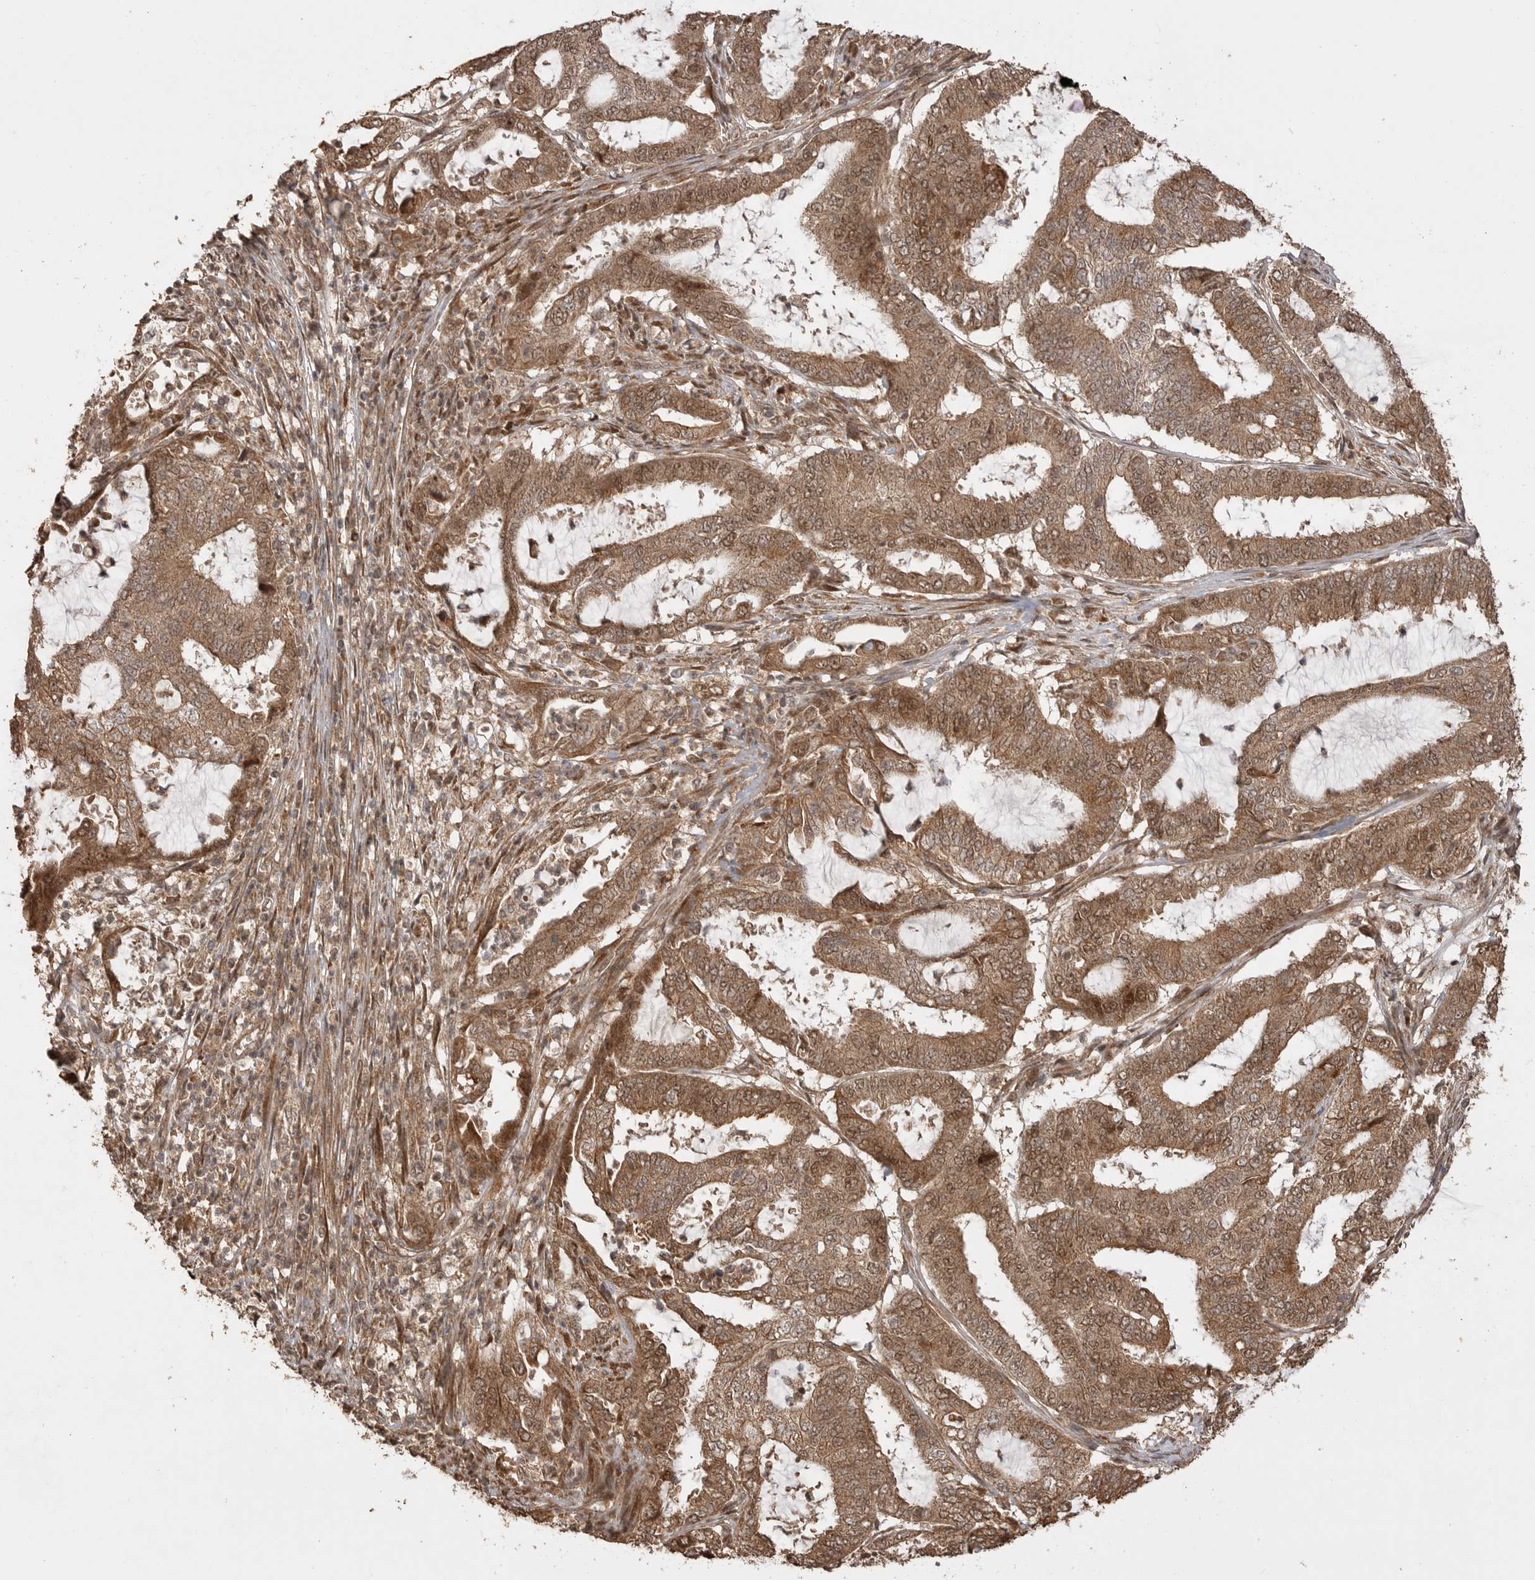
{"staining": {"intensity": "moderate", "quantity": ">75%", "location": "cytoplasmic/membranous,nuclear"}, "tissue": "endometrial cancer", "cell_type": "Tumor cells", "image_type": "cancer", "snomed": [{"axis": "morphology", "description": "Adenocarcinoma, NOS"}, {"axis": "topography", "description": "Endometrium"}], "caption": "Adenocarcinoma (endometrial) was stained to show a protein in brown. There is medium levels of moderate cytoplasmic/membranous and nuclear positivity in approximately >75% of tumor cells.", "gene": "BOC", "patient": {"sex": "female", "age": 51}}